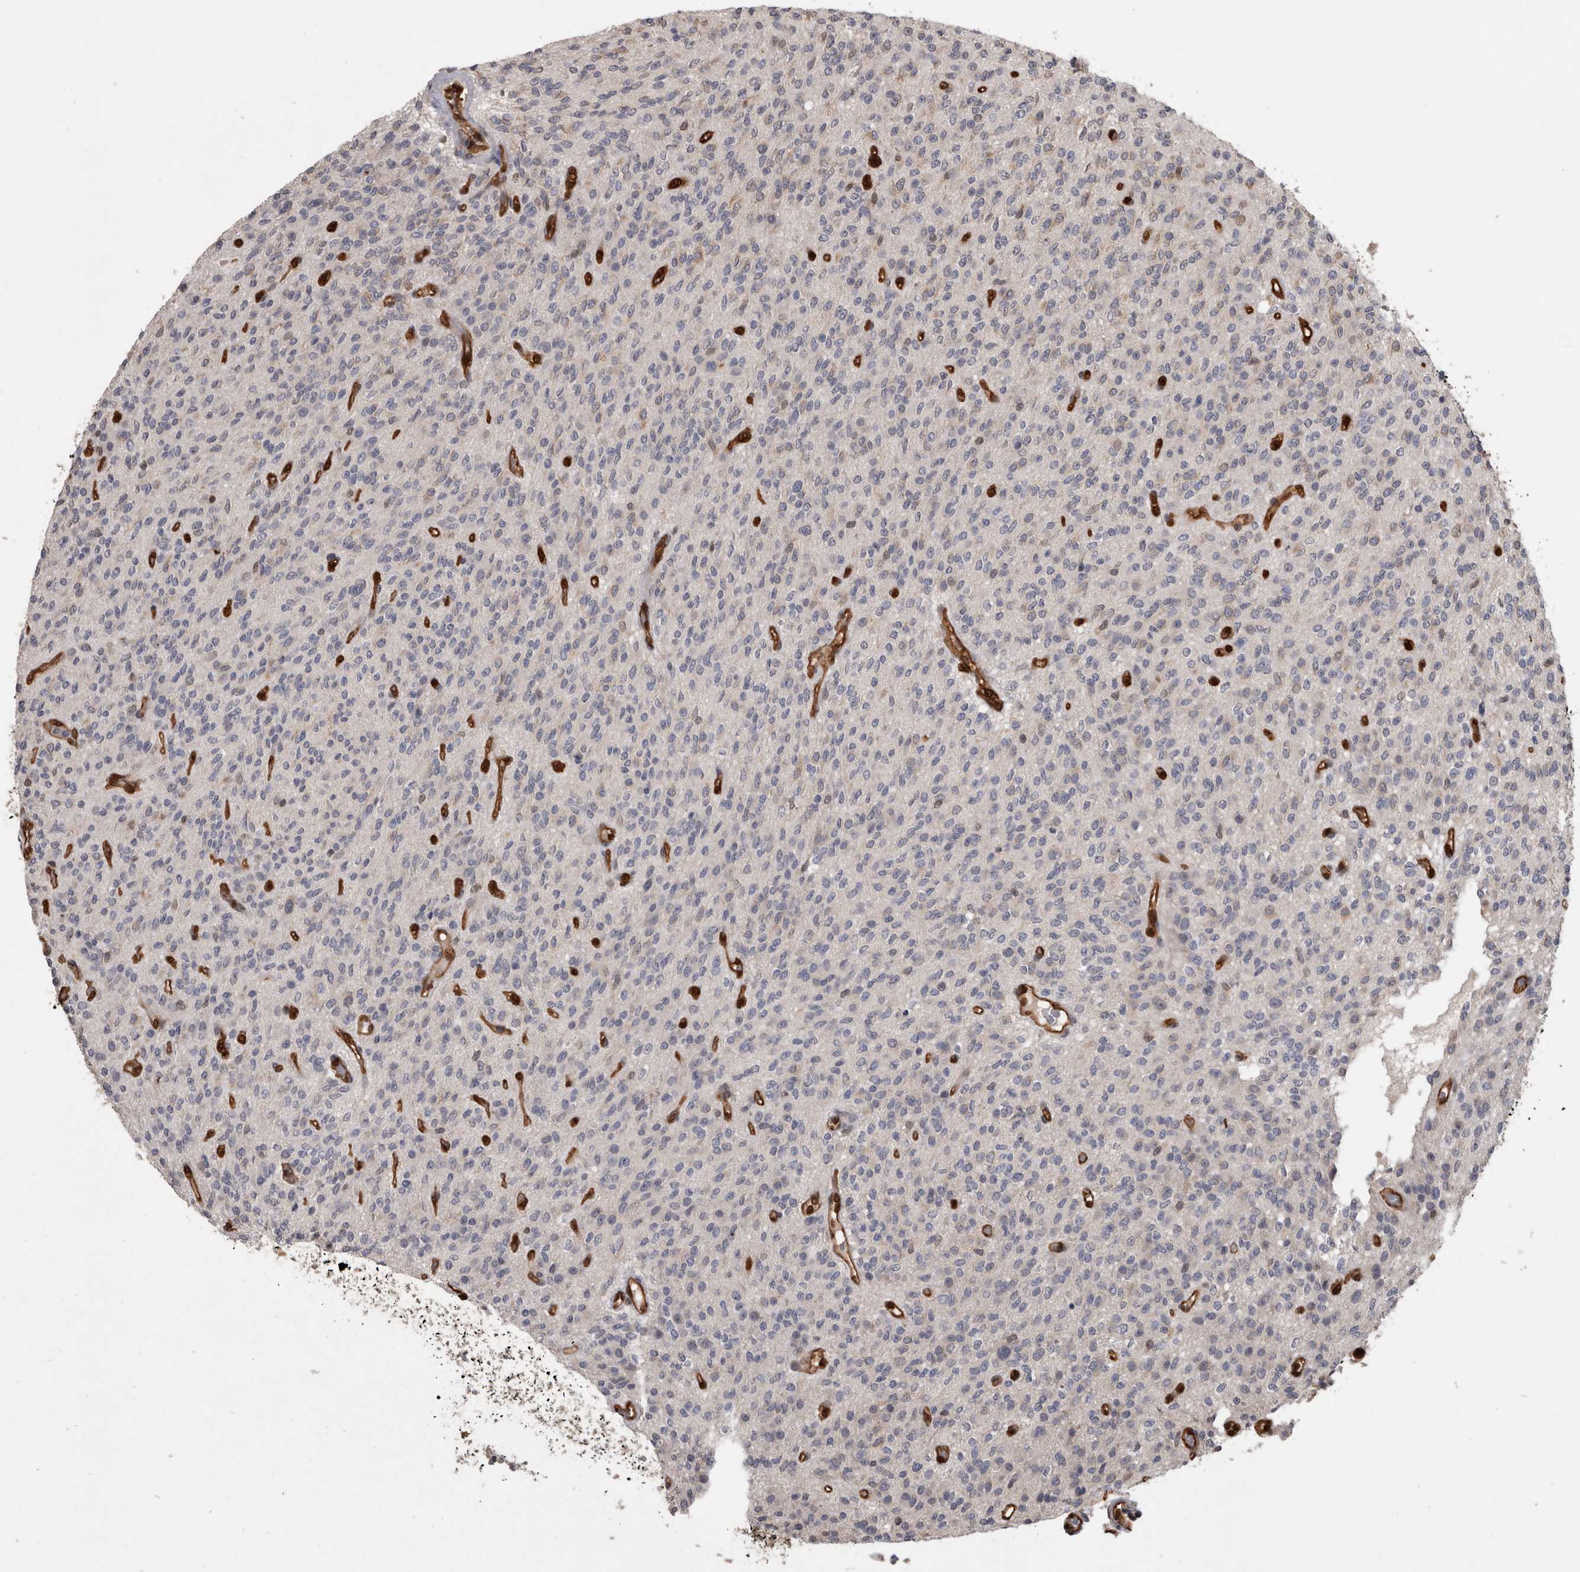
{"staining": {"intensity": "negative", "quantity": "none", "location": "none"}, "tissue": "glioma", "cell_type": "Tumor cells", "image_type": "cancer", "snomed": [{"axis": "morphology", "description": "Glioma, malignant, High grade"}, {"axis": "topography", "description": "Brain"}], "caption": "Glioma was stained to show a protein in brown. There is no significant positivity in tumor cells.", "gene": "LXN", "patient": {"sex": "male", "age": 34}}